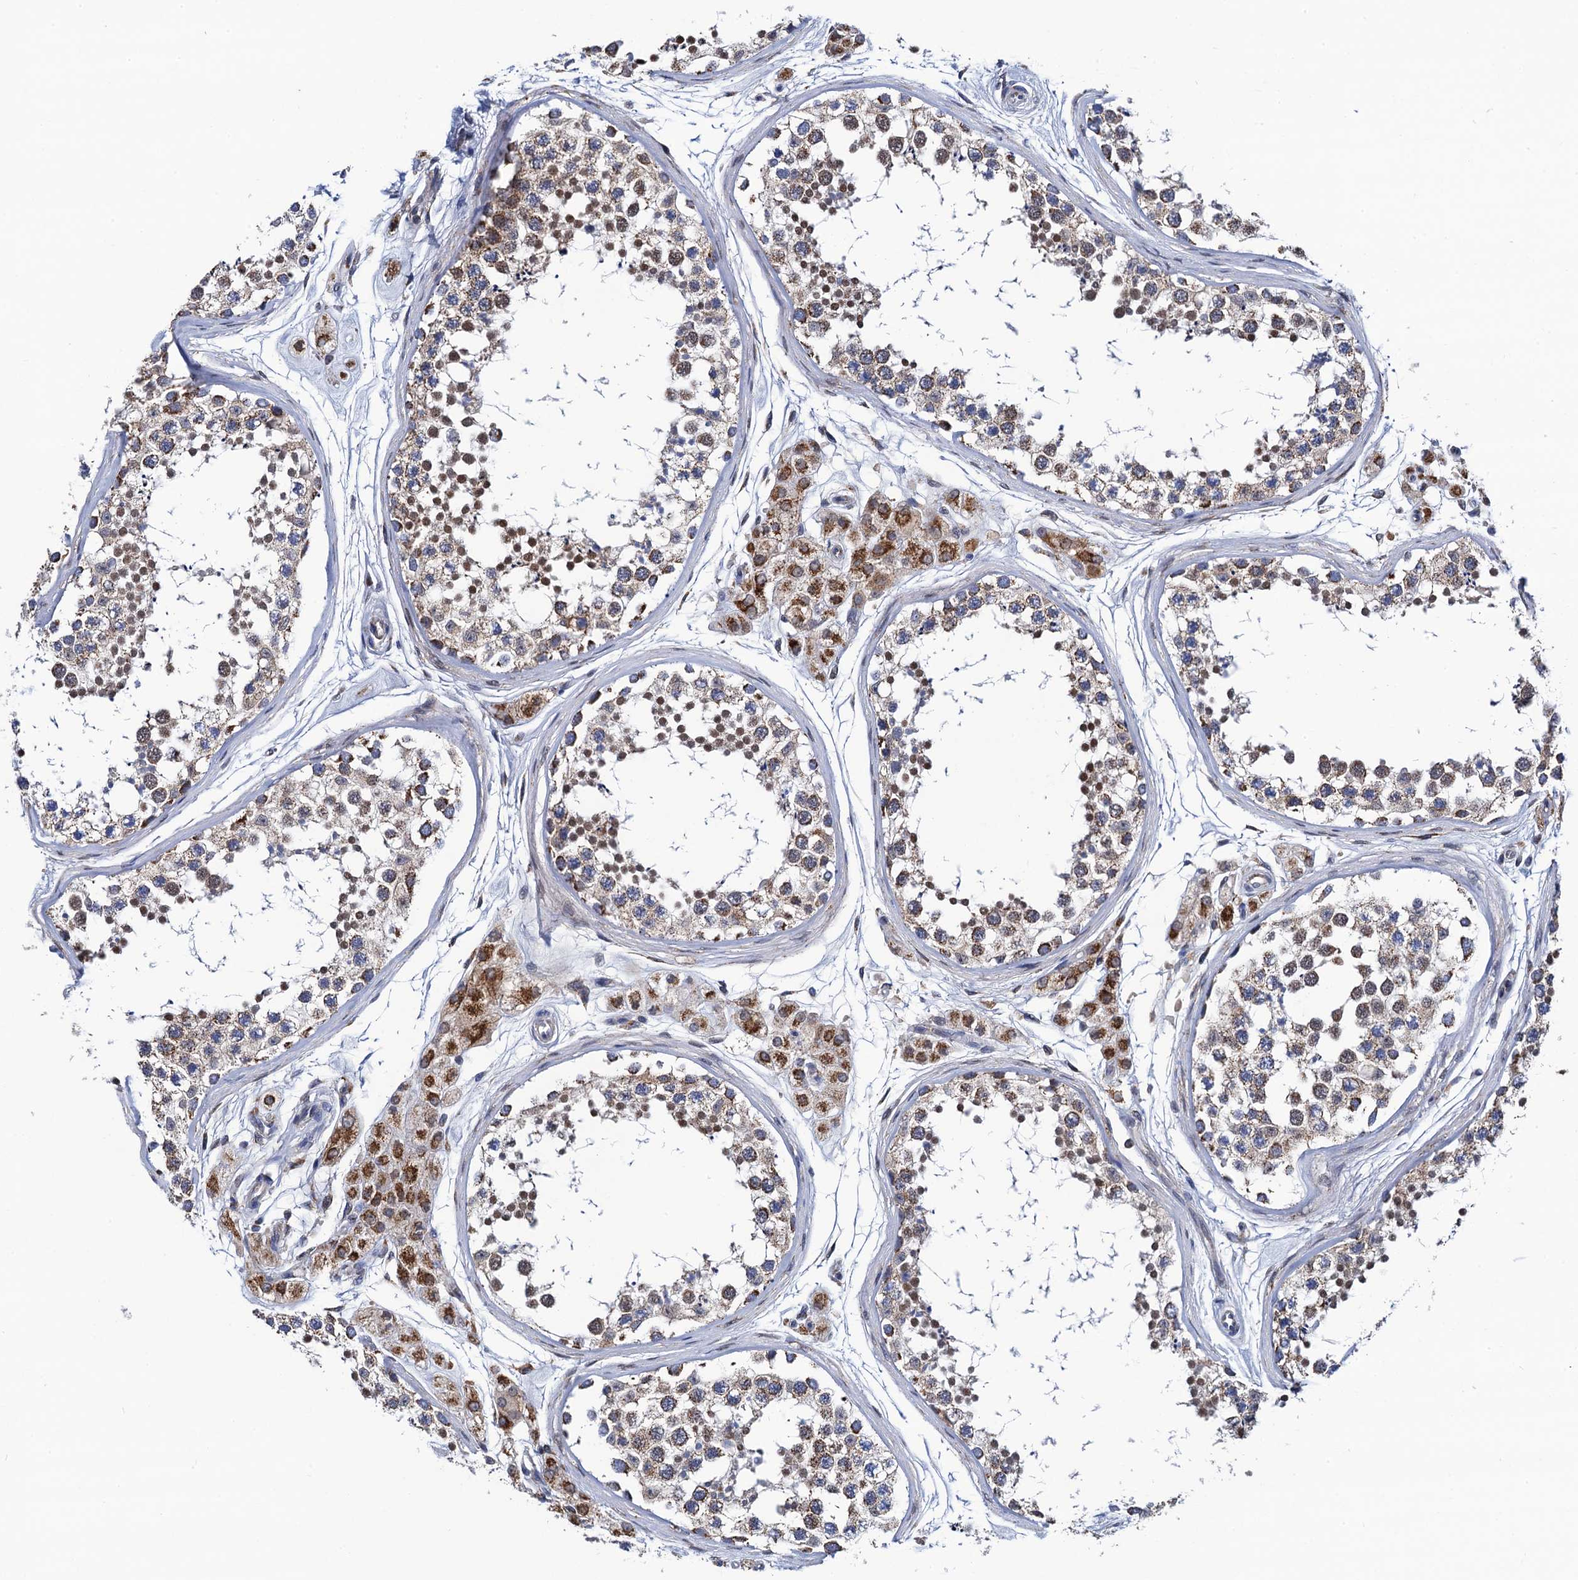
{"staining": {"intensity": "moderate", "quantity": ">75%", "location": "cytoplasmic/membranous,nuclear"}, "tissue": "testis", "cell_type": "Cells in seminiferous ducts", "image_type": "normal", "snomed": [{"axis": "morphology", "description": "Normal tissue, NOS"}, {"axis": "topography", "description": "Testis"}], "caption": "Cells in seminiferous ducts display medium levels of moderate cytoplasmic/membranous,nuclear expression in about >75% of cells in normal human testis. The protein of interest is shown in brown color, while the nuclei are stained blue.", "gene": "PTCD3", "patient": {"sex": "male", "age": 56}}